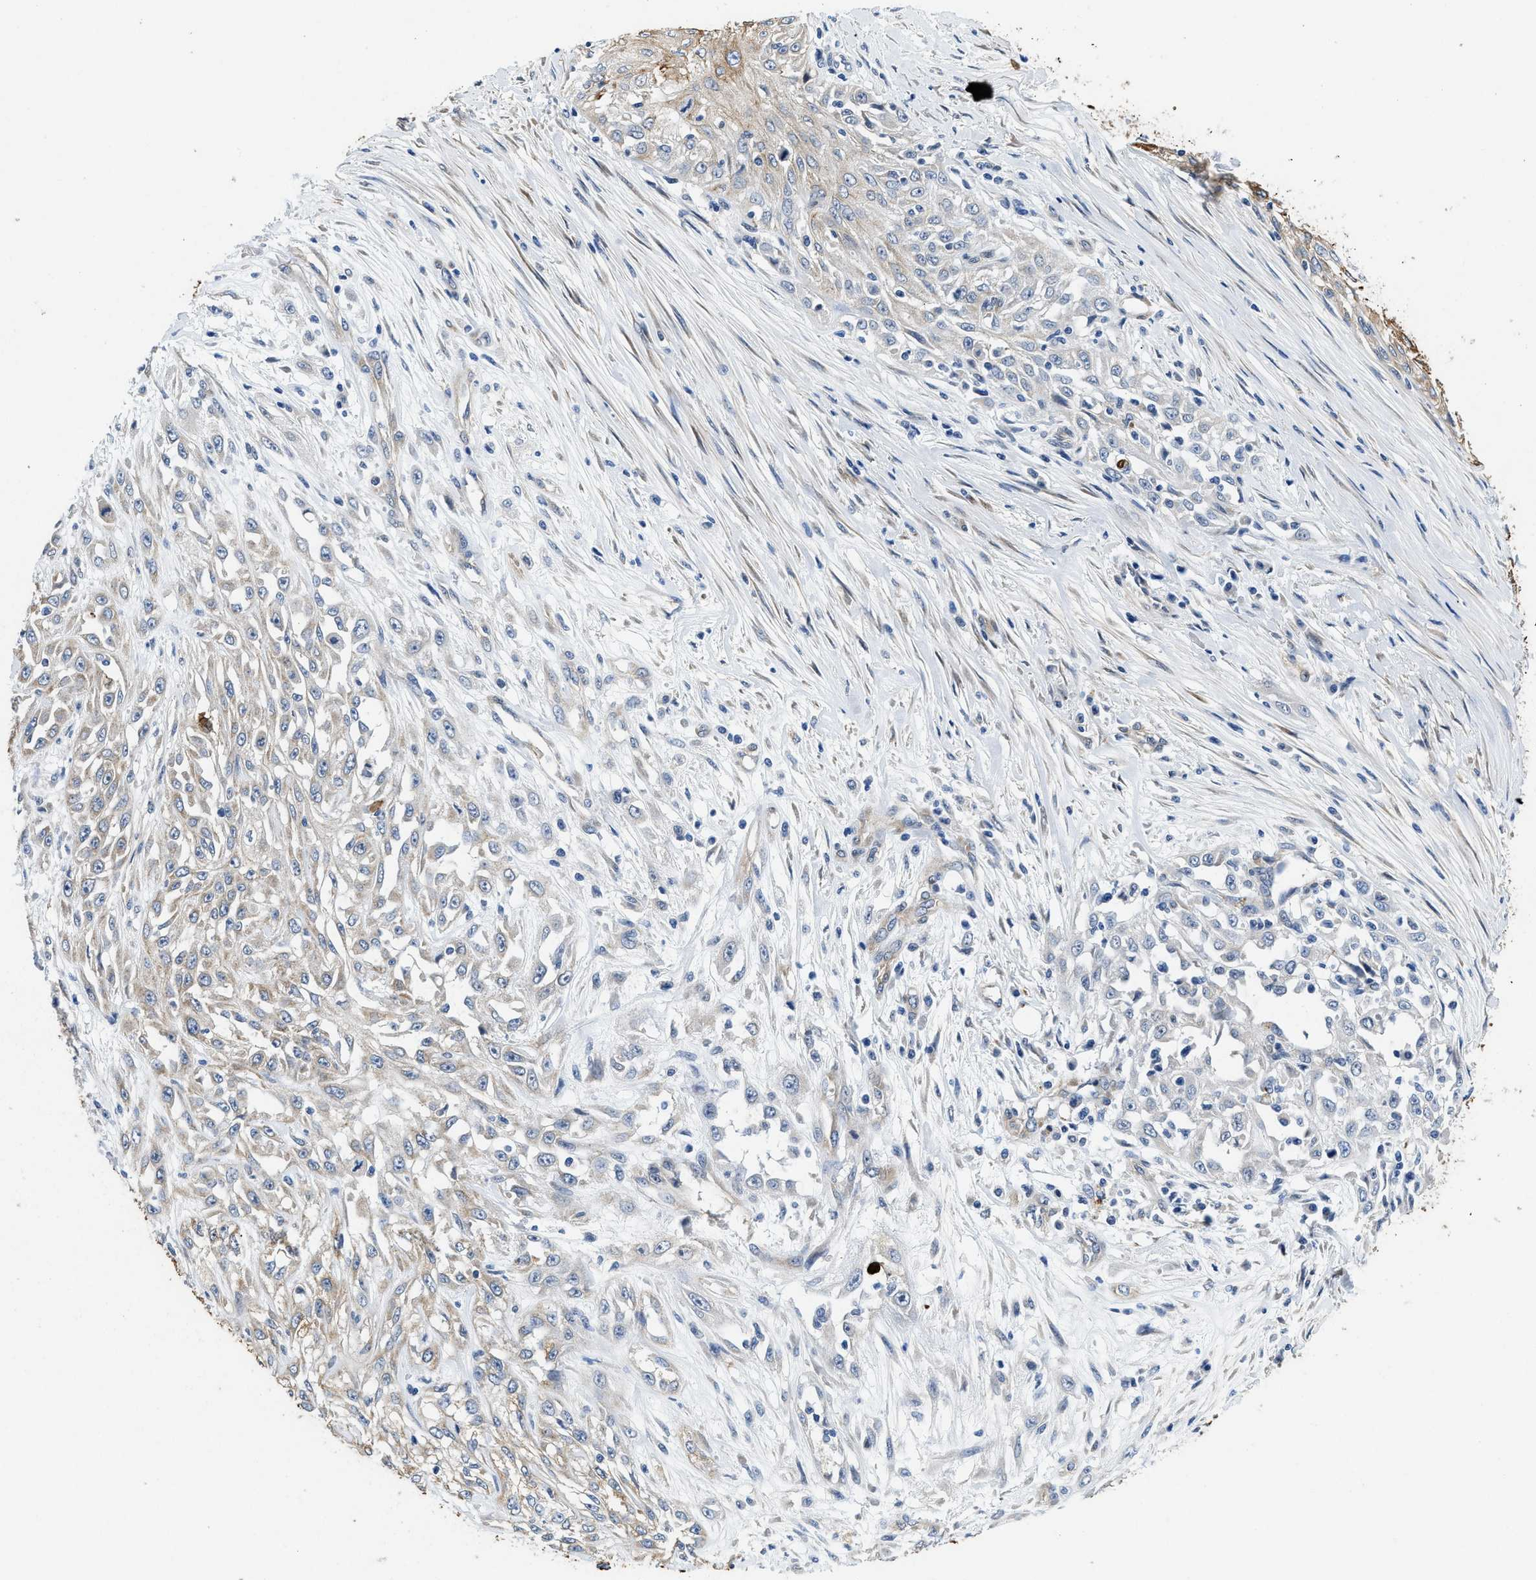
{"staining": {"intensity": "moderate", "quantity": "<25%", "location": "cytoplasmic/membranous"}, "tissue": "skin cancer", "cell_type": "Tumor cells", "image_type": "cancer", "snomed": [{"axis": "morphology", "description": "Squamous cell carcinoma, NOS"}, {"axis": "morphology", "description": "Squamous cell carcinoma, metastatic, NOS"}, {"axis": "topography", "description": "Skin"}, {"axis": "topography", "description": "Lymph node"}], "caption": "Immunohistochemical staining of skin cancer exhibits moderate cytoplasmic/membranous protein expression in about <25% of tumor cells. (brown staining indicates protein expression, while blue staining denotes nuclei).", "gene": "RAPH1", "patient": {"sex": "male", "age": 75}}